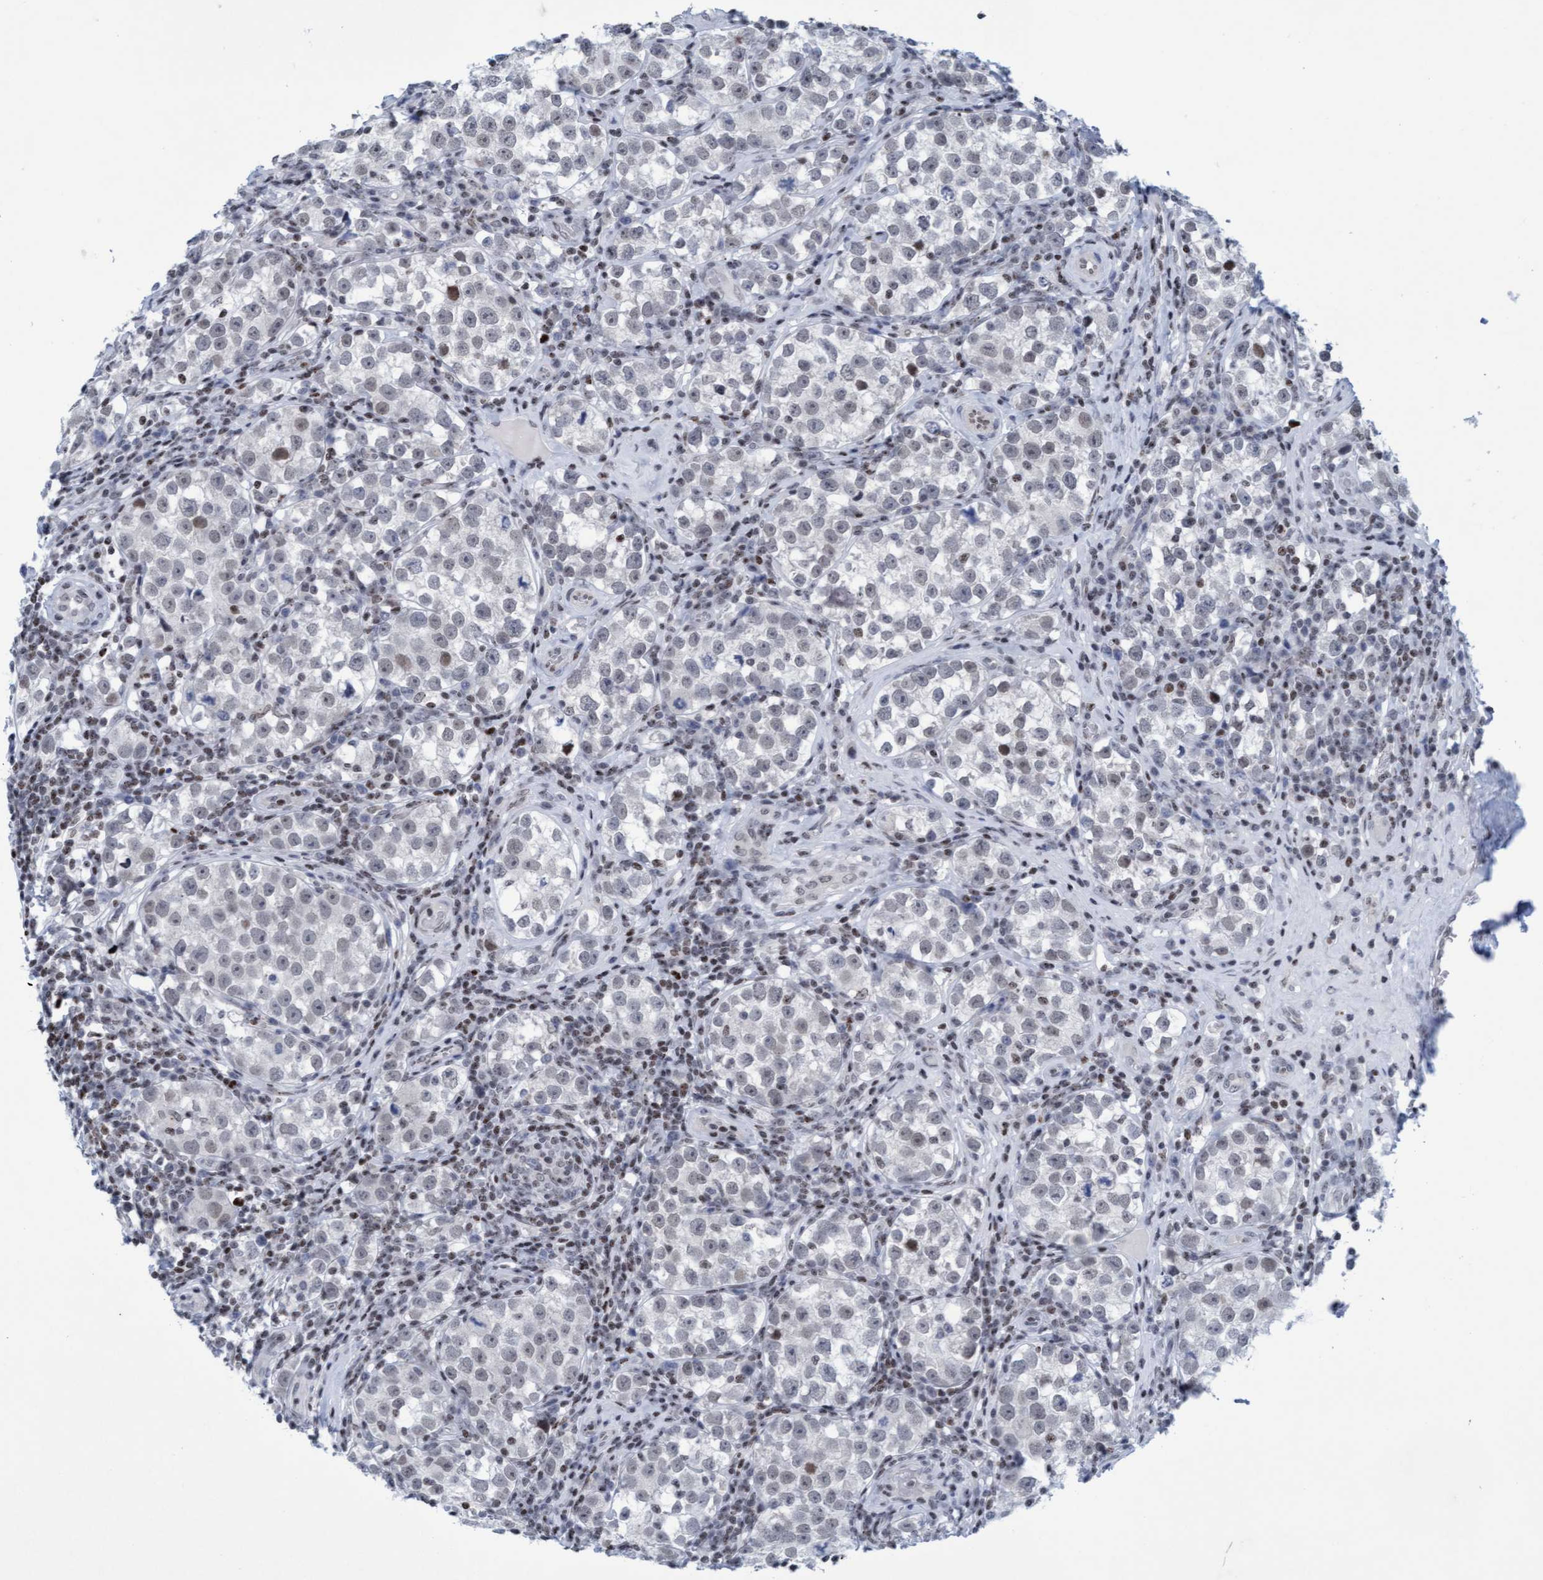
{"staining": {"intensity": "negative", "quantity": "none", "location": "none"}, "tissue": "testis cancer", "cell_type": "Tumor cells", "image_type": "cancer", "snomed": [{"axis": "morphology", "description": "Normal tissue, NOS"}, {"axis": "morphology", "description": "Seminoma, NOS"}, {"axis": "topography", "description": "Testis"}], "caption": "High magnification brightfield microscopy of testis cancer (seminoma) stained with DAB (3,3'-diaminobenzidine) (brown) and counterstained with hematoxylin (blue): tumor cells show no significant positivity. (Immunohistochemistry (ihc), brightfield microscopy, high magnification).", "gene": "GLRX2", "patient": {"sex": "male", "age": 43}}